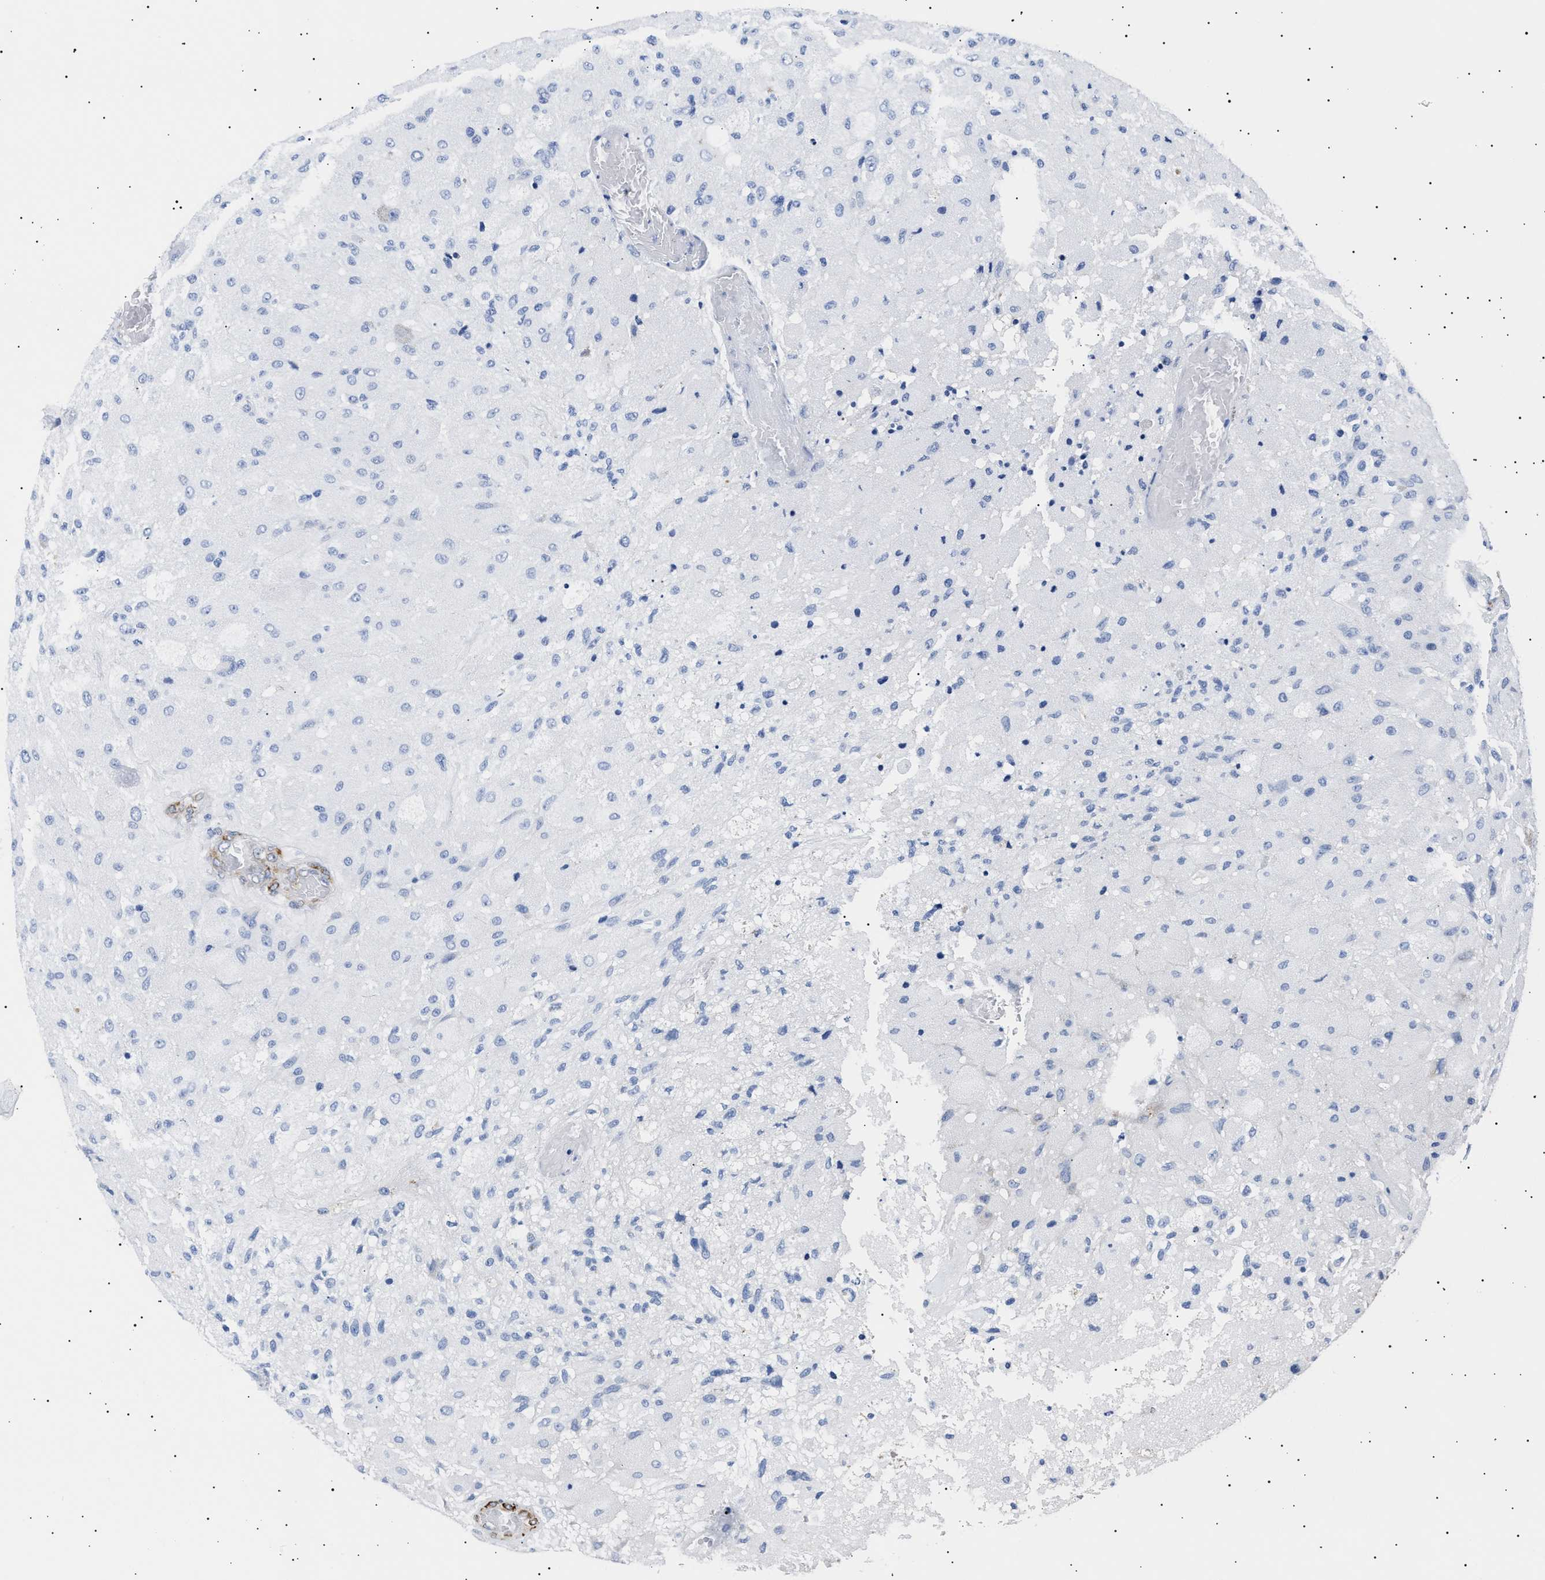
{"staining": {"intensity": "negative", "quantity": "none", "location": "none"}, "tissue": "glioma", "cell_type": "Tumor cells", "image_type": "cancer", "snomed": [{"axis": "morphology", "description": "Normal tissue, NOS"}, {"axis": "morphology", "description": "Glioma, malignant, High grade"}, {"axis": "topography", "description": "Cerebral cortex"}], "caption": "Tumor cells are negative for brown protein staining in malignant glioma (high-grade). (Stains: DAB immunohistochemistry (IHC) with hematoxylin counter stain, Microscopy: brightfield microscopy at high magnification).", "gene": "HEMGN", "patient": {"sex": "male", "age": 77}}